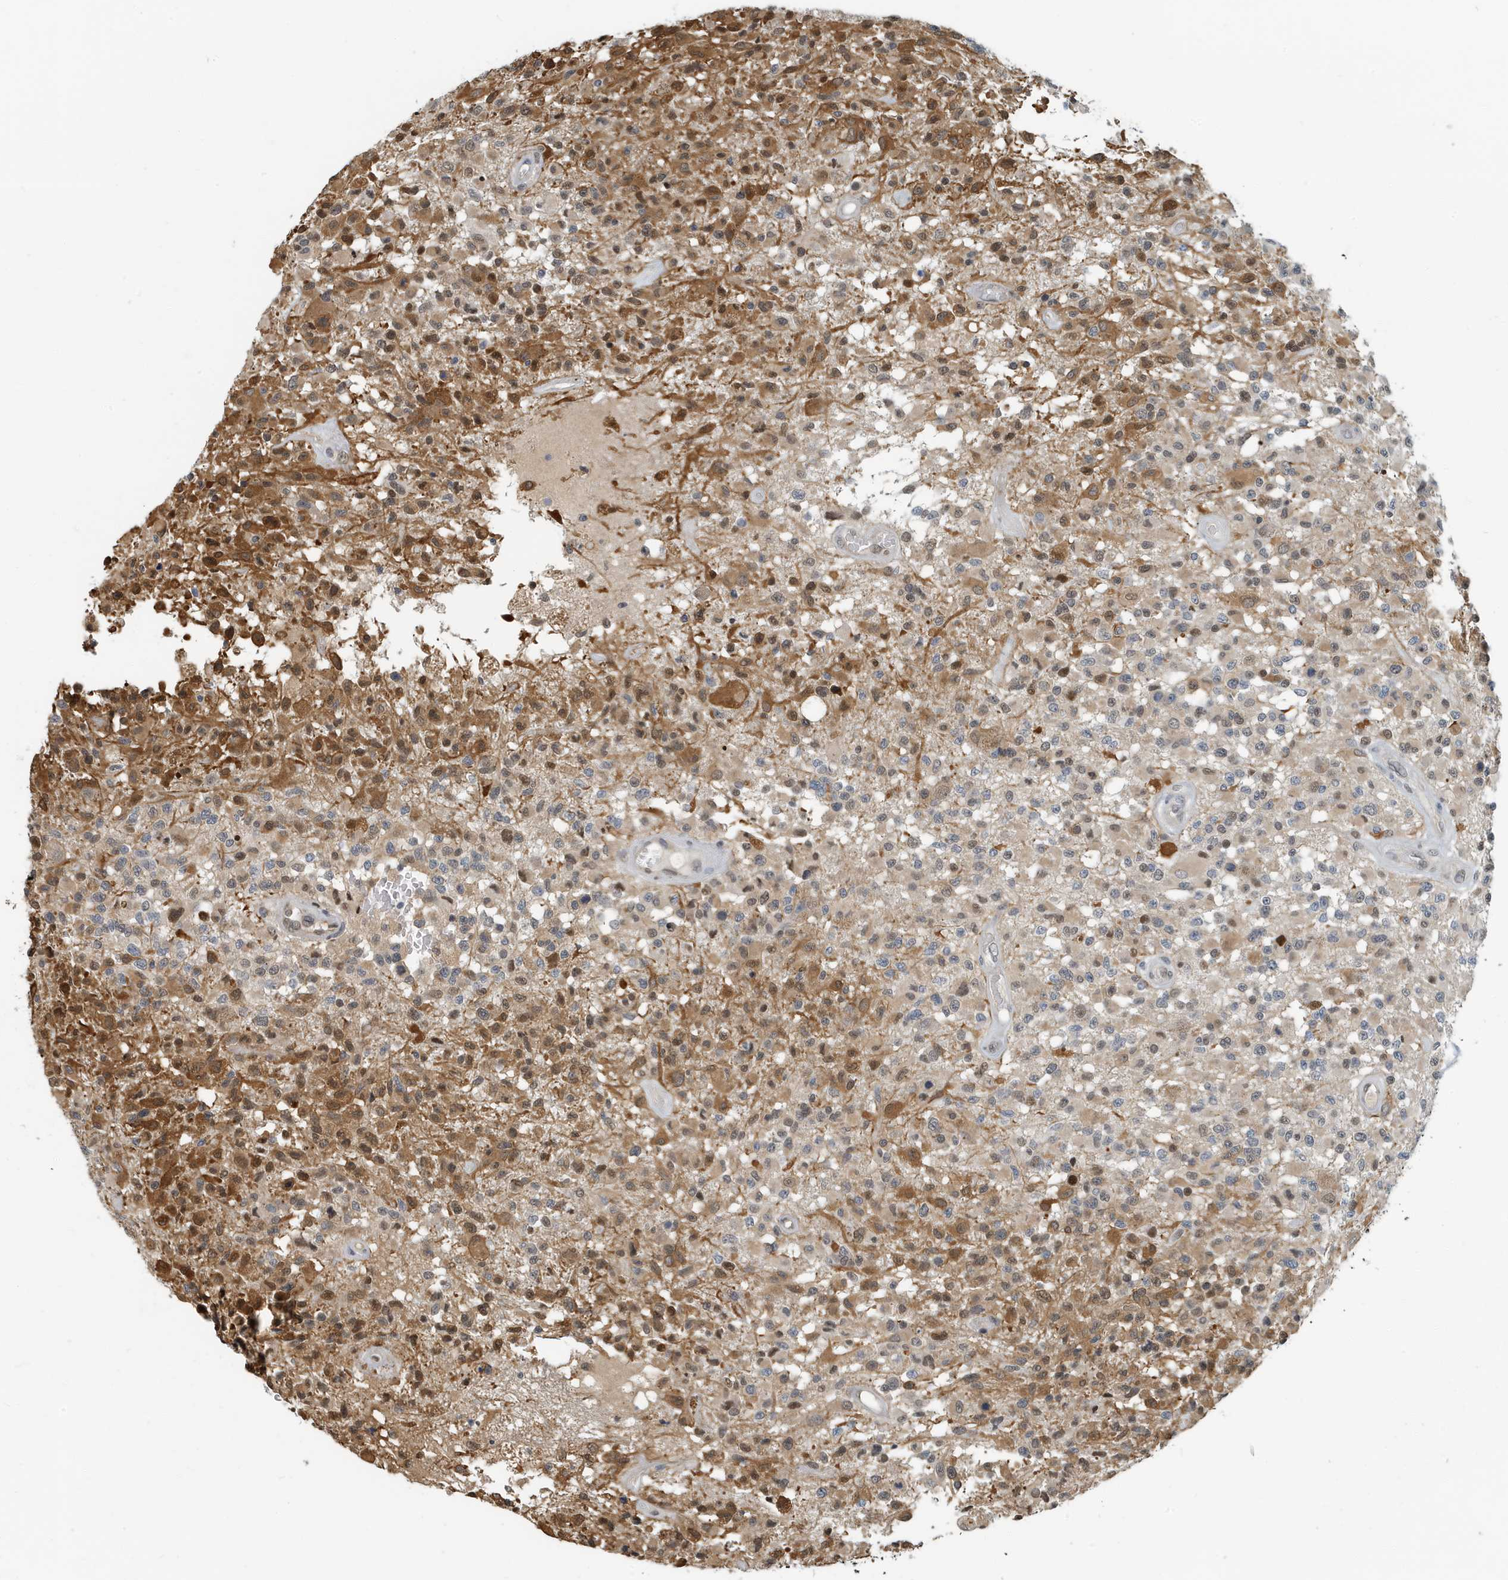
{"staining": {"intensity": "moderate", "quantity": "25%-75%", "location": "cytoplasmic/membranous,nuclear"}, "tissue": "glioma", "cell_type": "Tumor cells", "image_type": "cancer", "snomed": [{"axis": "morphology", "description": "Glioma, malignant, High grade"}, {"axis": "morphology", "description": "Glioblastoma, NOS"}, {"axis": "topography", "description": "Brain"}], "caption": "This micrograph shows immunohistochemistry staining of human glioma, with medium moderate cytoplasmic/membranous and nuclear positivity in approximately 25%-75% of tumor cells.", "gene": "KIF15", "patient": {"sex": "male", "age": 60}}